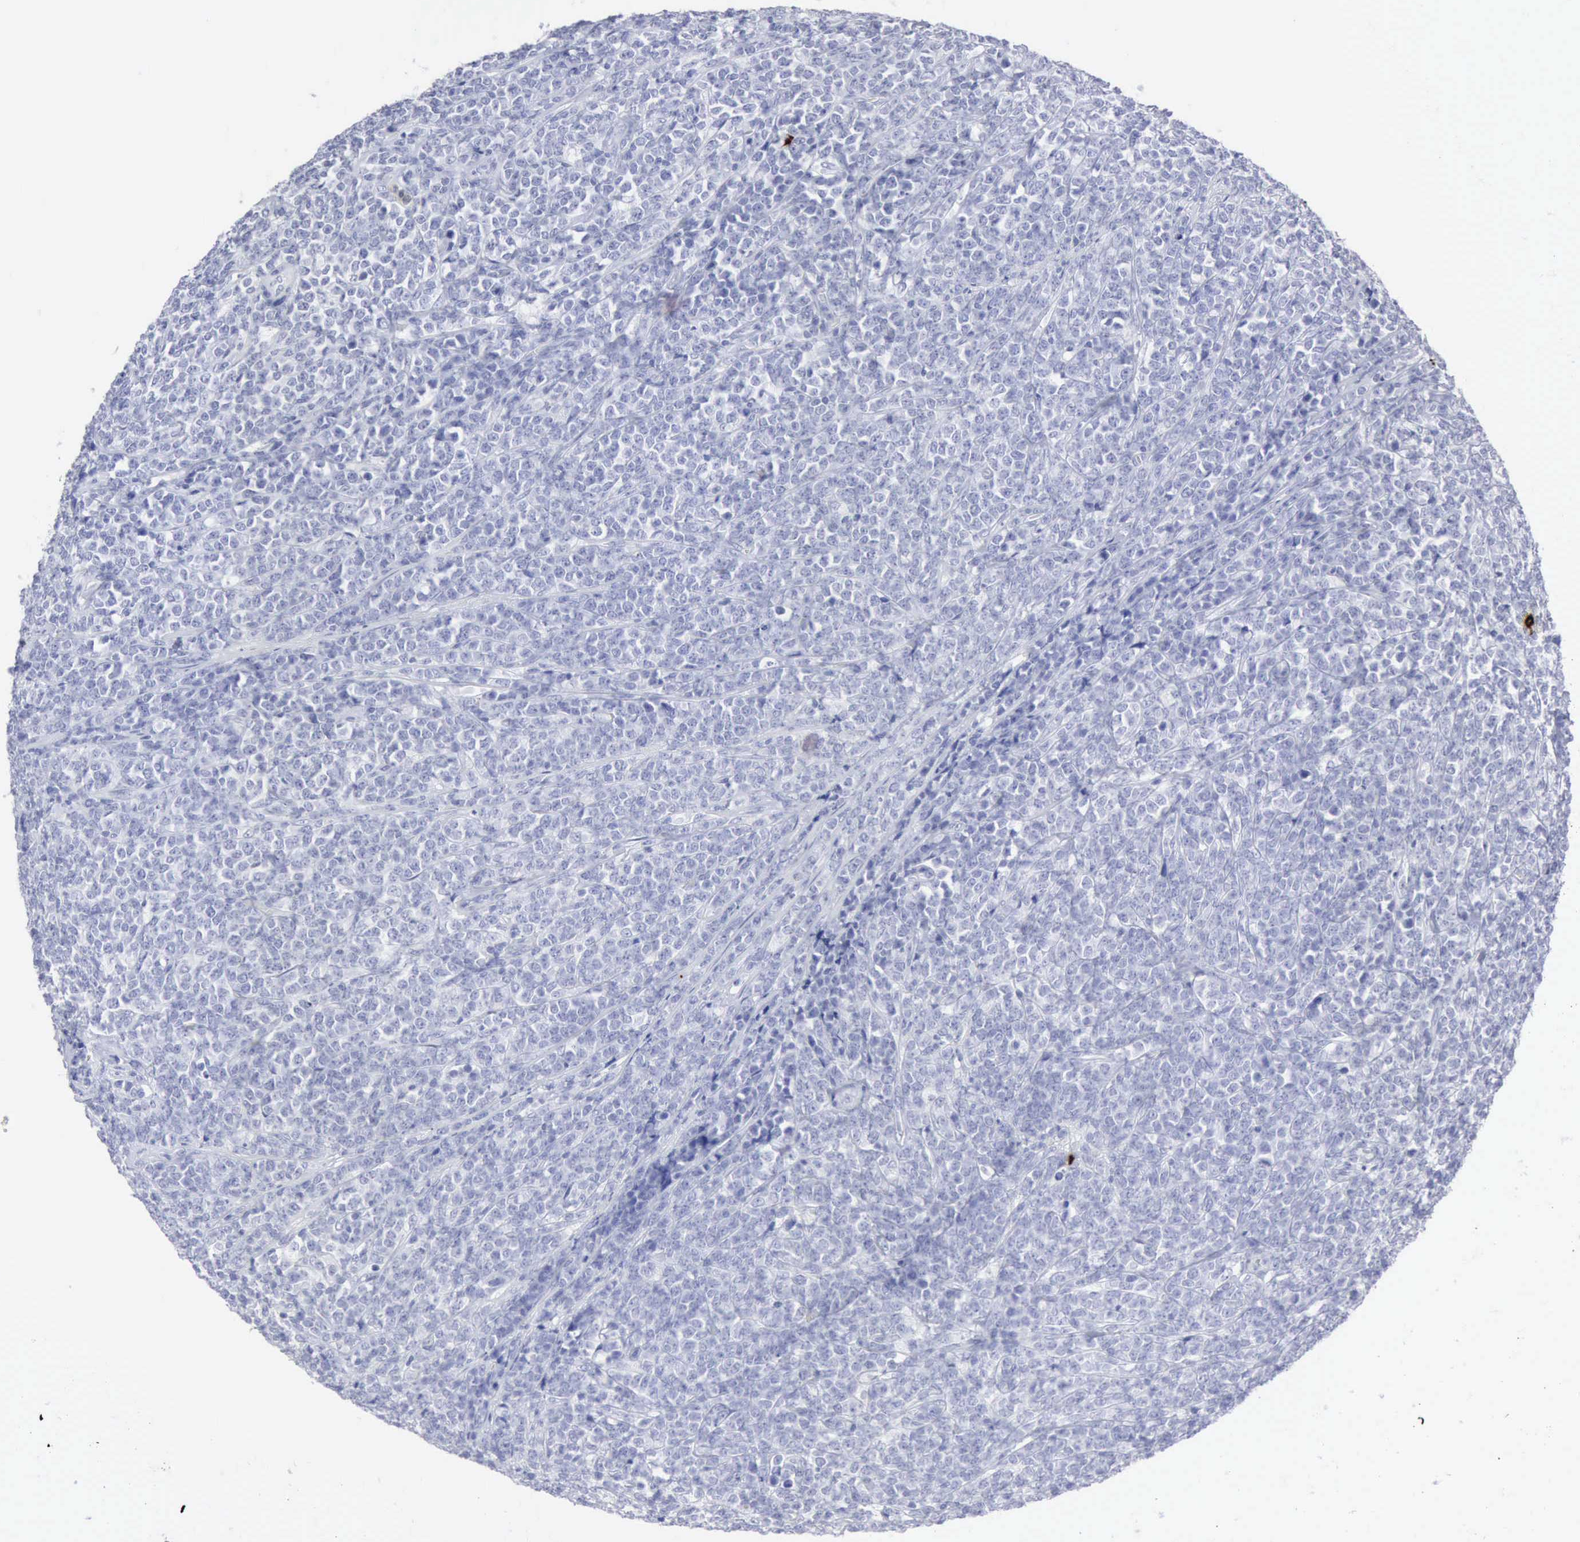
{"staining": {"intensity": "negative", "quantity": "none", "location": "none"}, "tissue": "lymphoma", "cell_type": "Tumor cells", "image_type": "cancer", "snomed": [{"axis": "morphology", "description": "Malignant lymphoma, non-Hodgkin's type, High grade"}, {"axis": "topography", "description": "Small intestine"}, {"axis": "topography", "description": "Colon"}], "caption": "An IHC image of lymphoma is shown. There is no staining in tumor cells of lymphoma. (DAB IHC with hematoxylin counter stain).", "gene": "CMA1", "patient": {"sex": "male", "age": 8}}